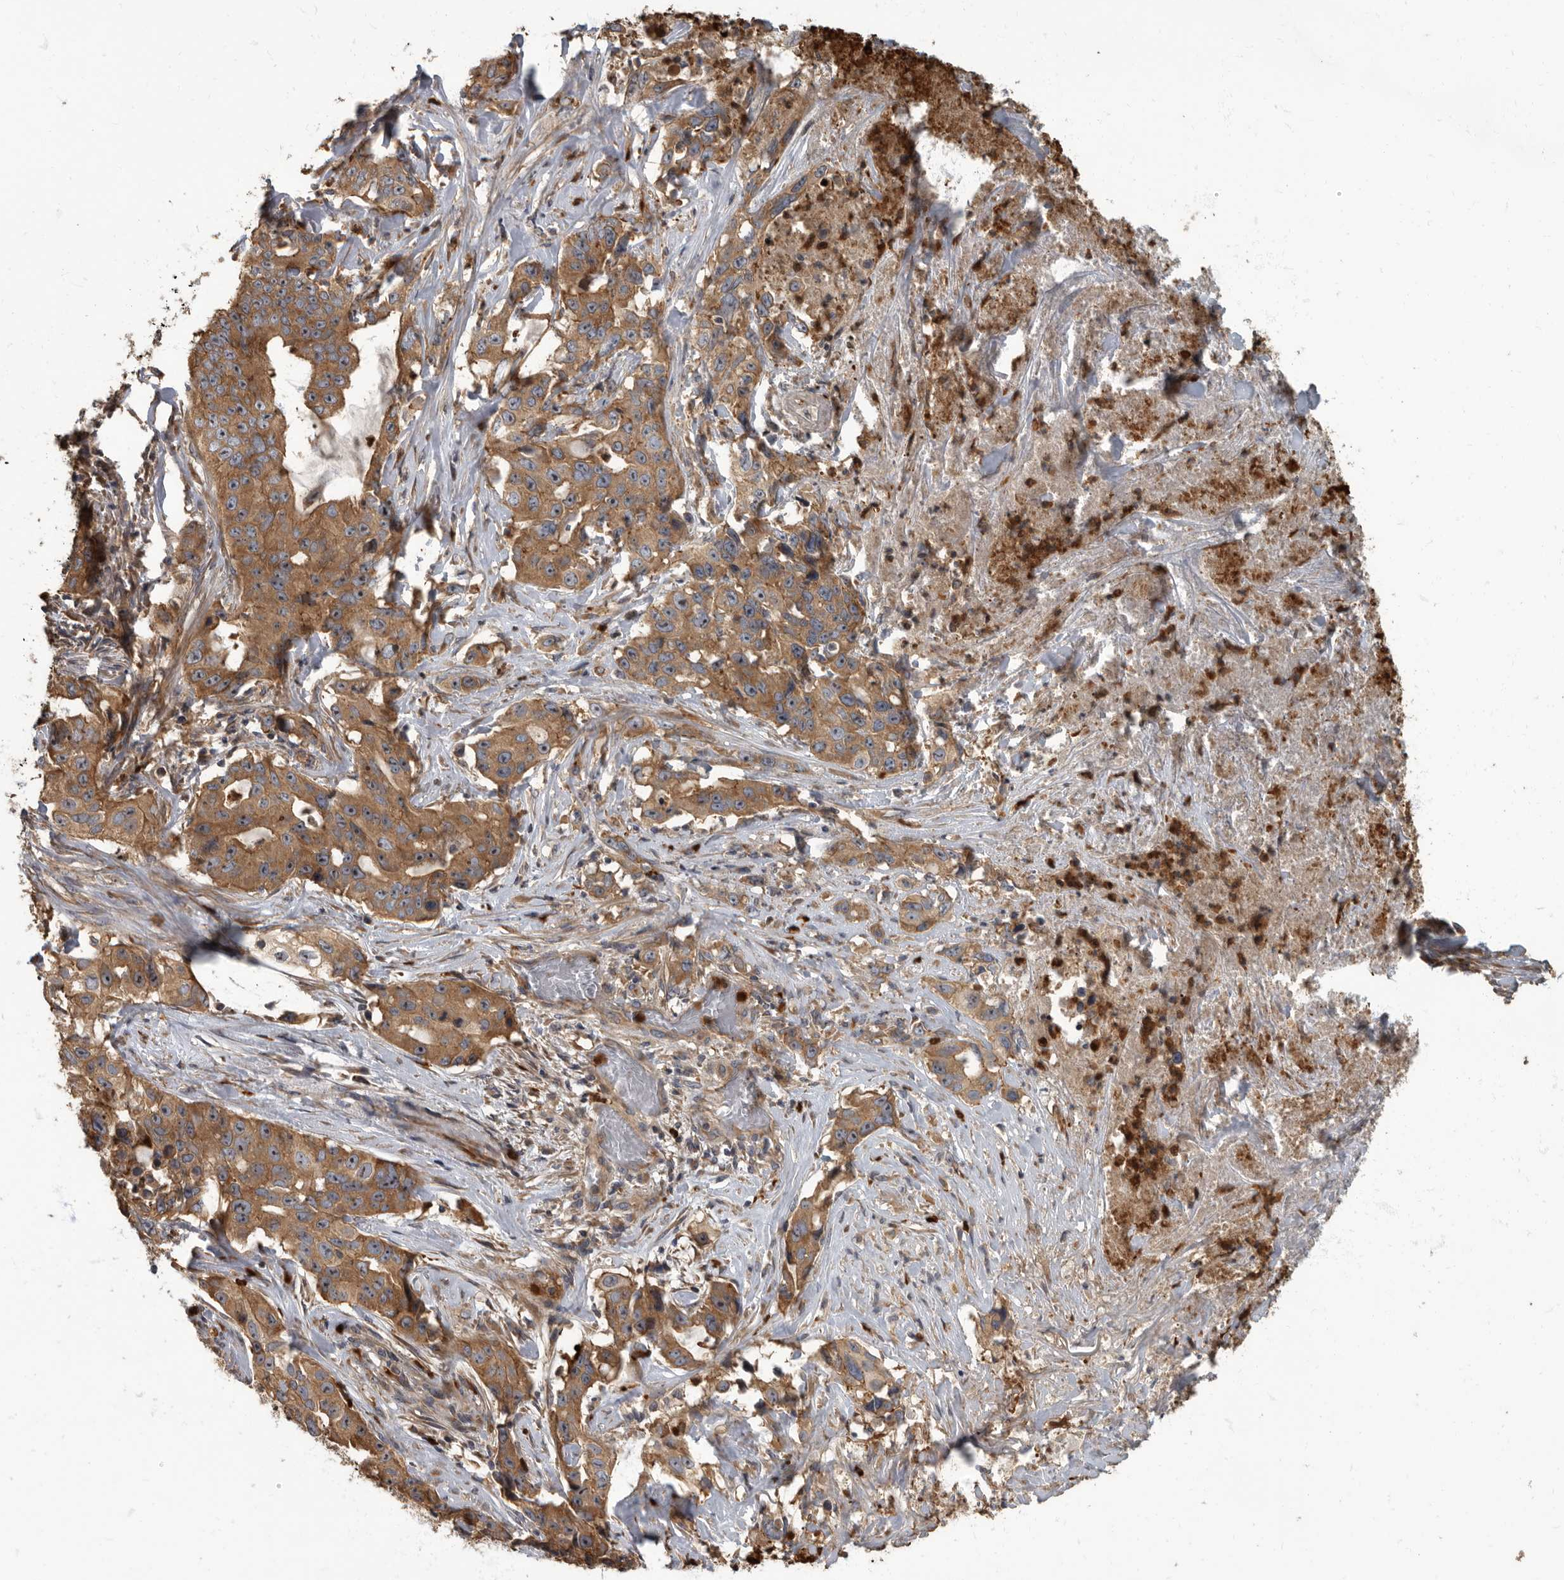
{"staining": {"intensity": "moderate", "quantity": ">75%", "location": "cytoplasmic/membranous"}, "tissue": "lung cancer", "cell_type": "Tumor cells", "image_type": "cancer", "snomed": [{"axis": "morphology", "description": "Adenocarcinoma, NOS"}, {"axis": "topography", "description": "Lung"}], "caption": "A brown stain shows moderate cytoplasmic/membranous expression of a protein in lung adenocarcinoma tumor cells. The protein is stained brown, and the nuclei are stained in blue (DAB (3,3'-diaminobenzidine) IHC with brightfield microscopy, high magnification).", "gene": "DAAM1", "patient": {"sex": "female", "age": 51}}